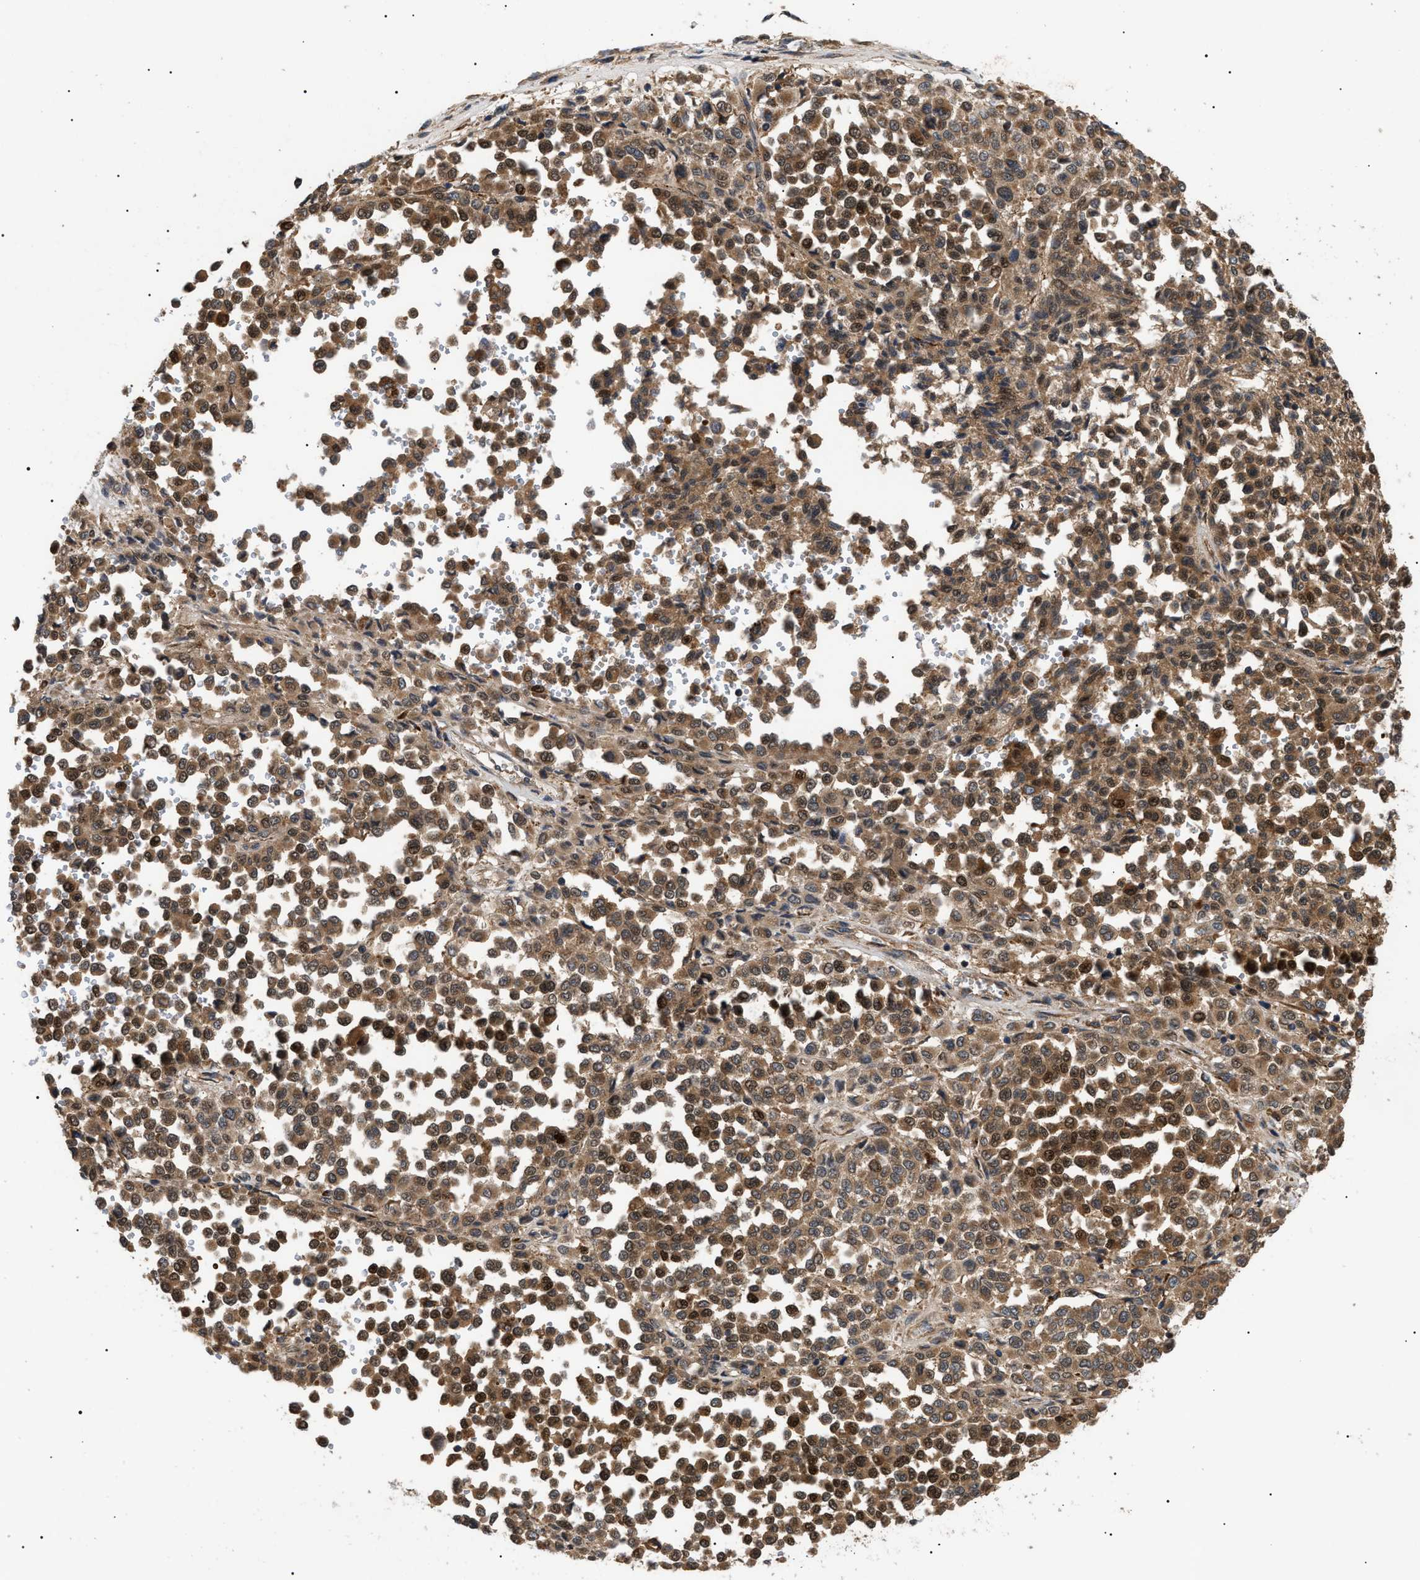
{"staining": {"intensity": "moderate", "quantity": ">75%", "location": "cytoplasmic/membranous,nuclear"}, "tissue": "melanoma", "cell_type": "Tumor cells", "image_type": "cancer", "snomed": [{"axis": "morphology", "description": "Malignant melanoma, Metastatic site"}, {"axis": "topography", "description": "Pancreas"}], "caption": "Melanoma stained with immunohistochemistry (IHC) demonstrates moderate cytoplasmic/membranous and nuclear expression in about >75% of tumor cells. (Stains: DAB in brown, nuclei in blue, Microscopy: brightfield microscopy at high magnification).", "gene": "ASTL", "patient": {"sex": "female", "age": 30}}